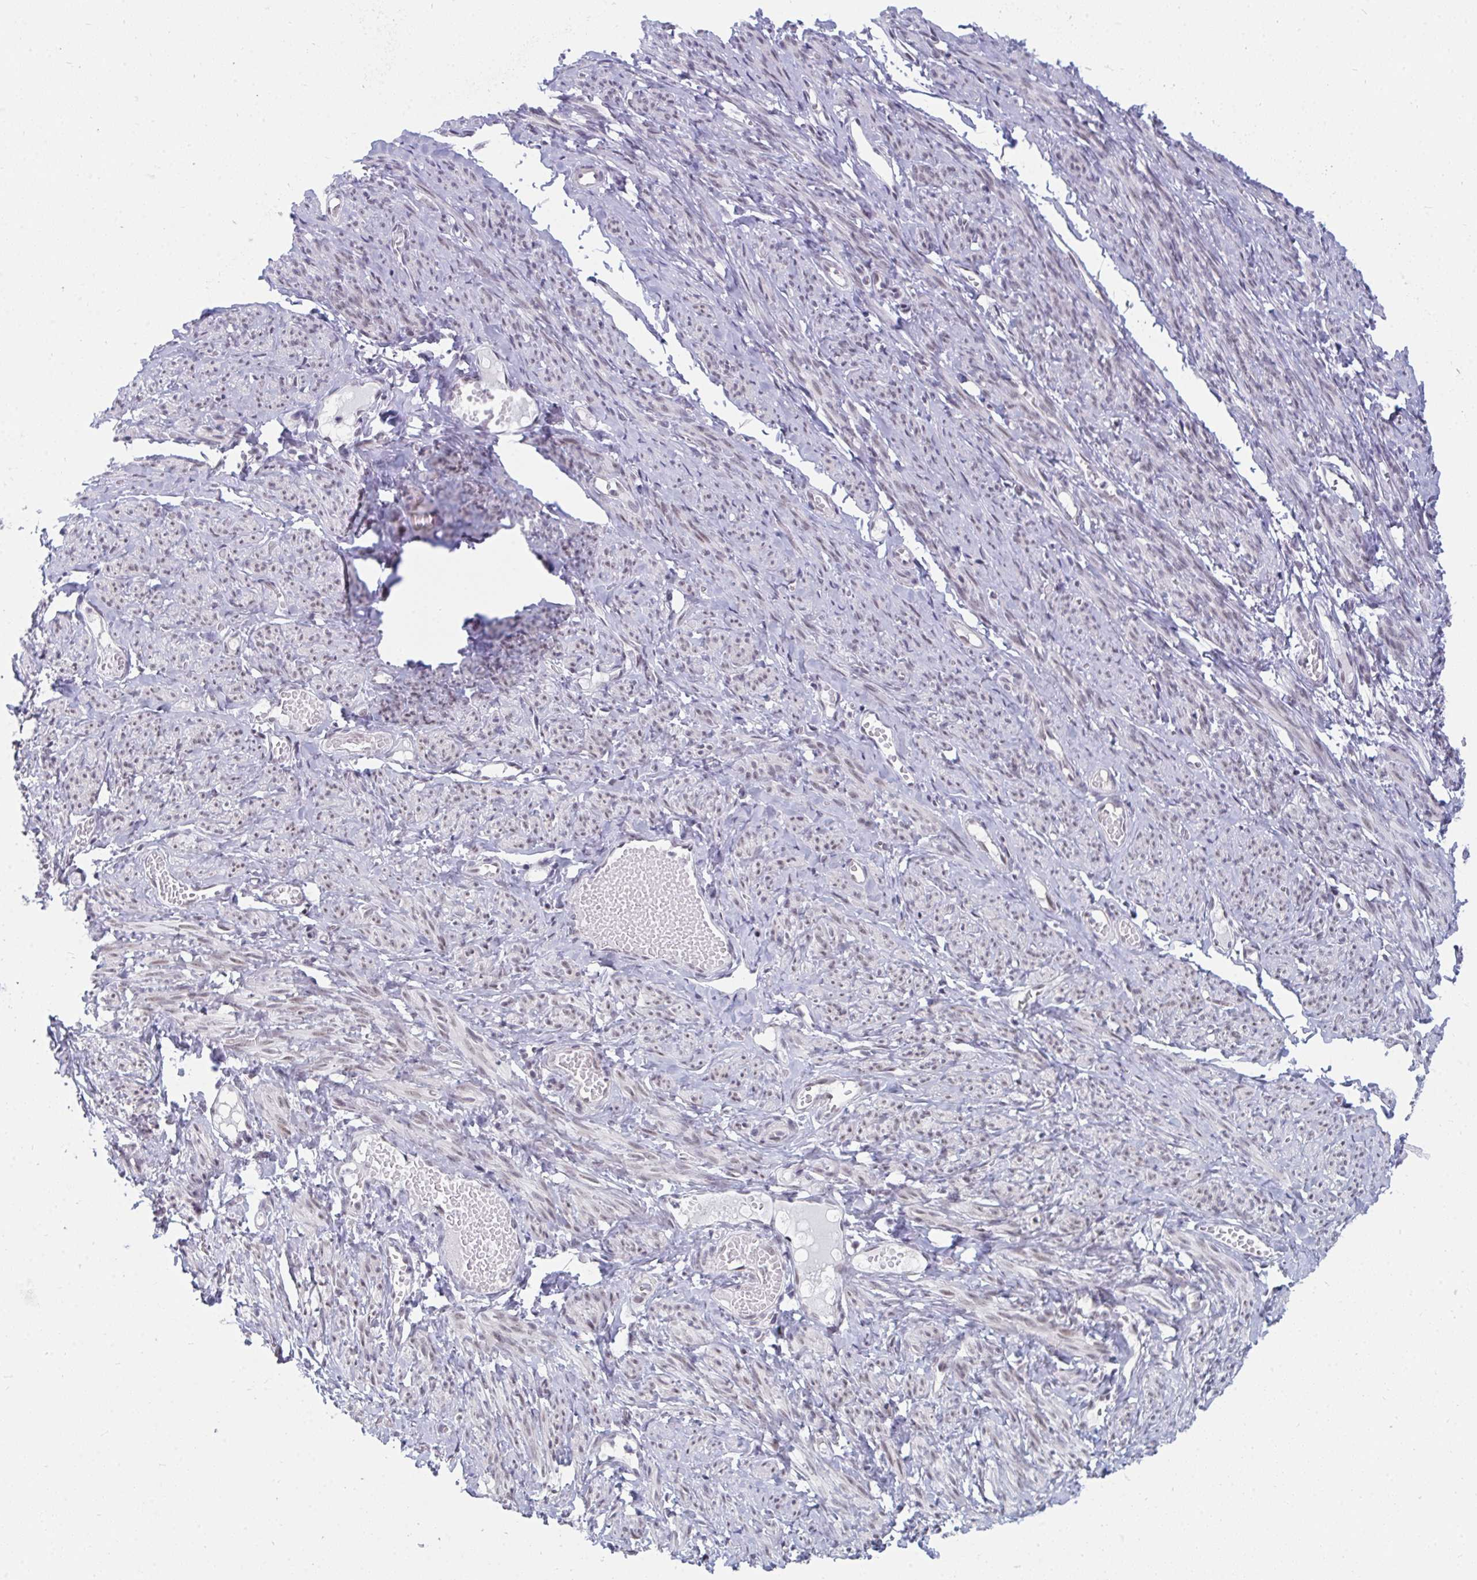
{"staining": {"intensity": "weak", "quantity": "25%-75%", "location": "nuclear"}, "tissue": "smooth muscle", "cell_type": "Smooth muscle cells", "image_type": "normal", "snomed": [{"axis": "morphology", "description": "Normal tissue, NOS"}, {"axis": "topography", "description": "Smooth muscle"}], "caption": "Immunohistochemistry (IHC) (DAB (3,3'-diaminobenzidine)) staining of unremarkable smooth muscle reveals weak nuclear protein expression in approximately 25%-75% of smooth muscle cells. (DAB (3,3'-diaminobenzidine) IHC with brightfield microscopy, high magnification).", "gene": "PRR14", "patient": {"sex": "female", "age": 65}}